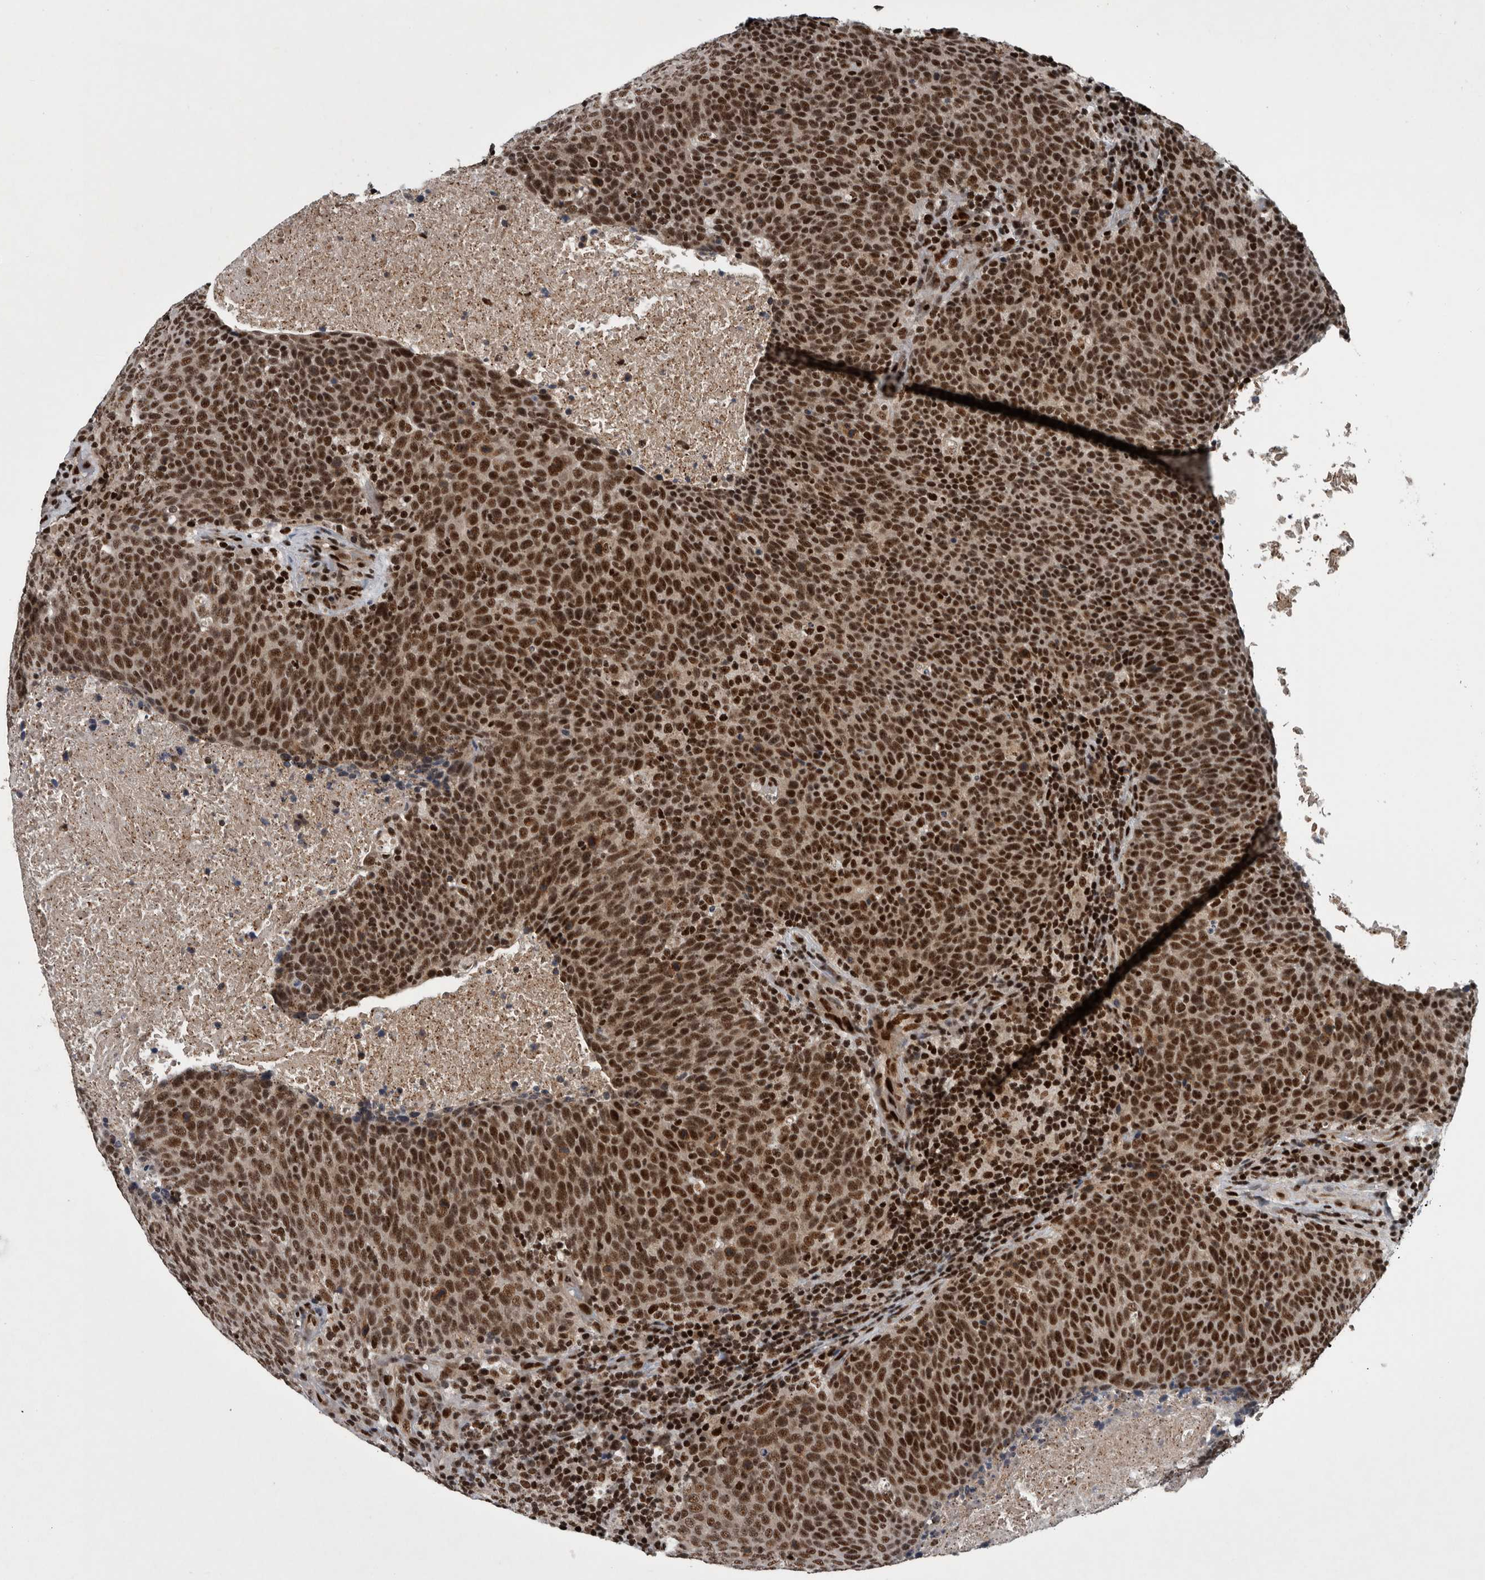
{"staining": {"intensity": "strong", "quantity": ">75%", "location": "nuclear"}, "tissue": "head and neck cancer", "cell_type": "Tumor cells", "image_type": "cancer", "snomed": [{"axis": "morphology", "description": "Squamous cell carcinoma, NOS"}, {"axis": "morphology", "description": "Squamous cell carcinoma, metastatic, NOS"}, {"axis": "topography", "description": "Lymph node"}, {"axis": "topography", "description": "Head-Neck"}], "caption": "A histopathology image of human head and neck metastatic squamous cell carcinoma stained for a protein displays strong nuclear brown staining in tumor cells.", "gene": "SENP7", "patient": {"sex": "male", "age": 62}}